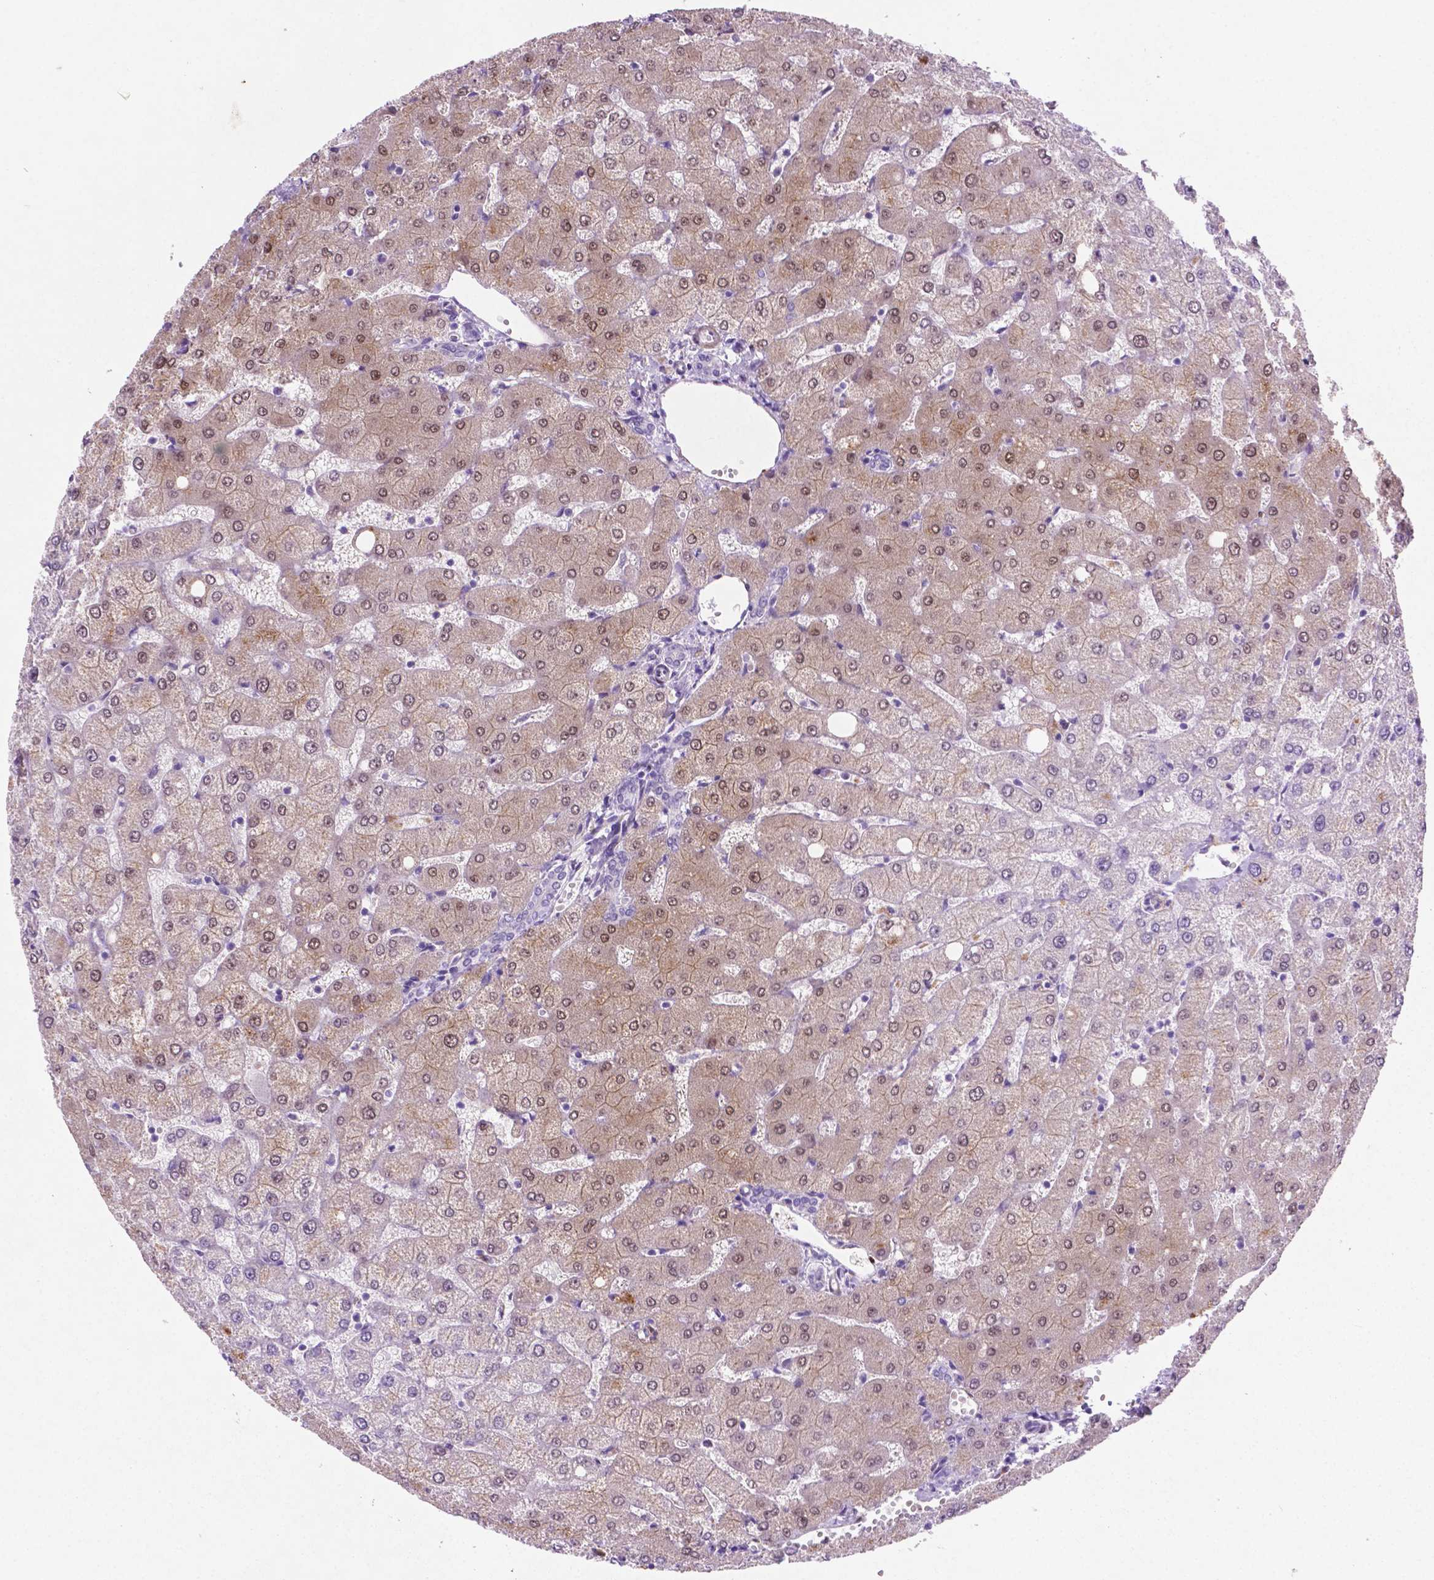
{"staining": {"intensity": "negative", "quantity": "none", "location": "none"}, "tissue": "liver", "cell_type": "Cholangiocytes", "image_type": "normal", "snomed": [{"axis": "morphology", "description": "Normal tissue, NOS"}, {"axis": "topography", "description": "Liver"}], "caption": "A photomicrograph of liver stained for a protein demonstrates no brown staining in cholangiocytes. (Brightfield microscopy of DAB immunohistochemistry (IHC) at high magnification).", "gene": "ASPG", "patient": {"sex": "female", "age": 54}}